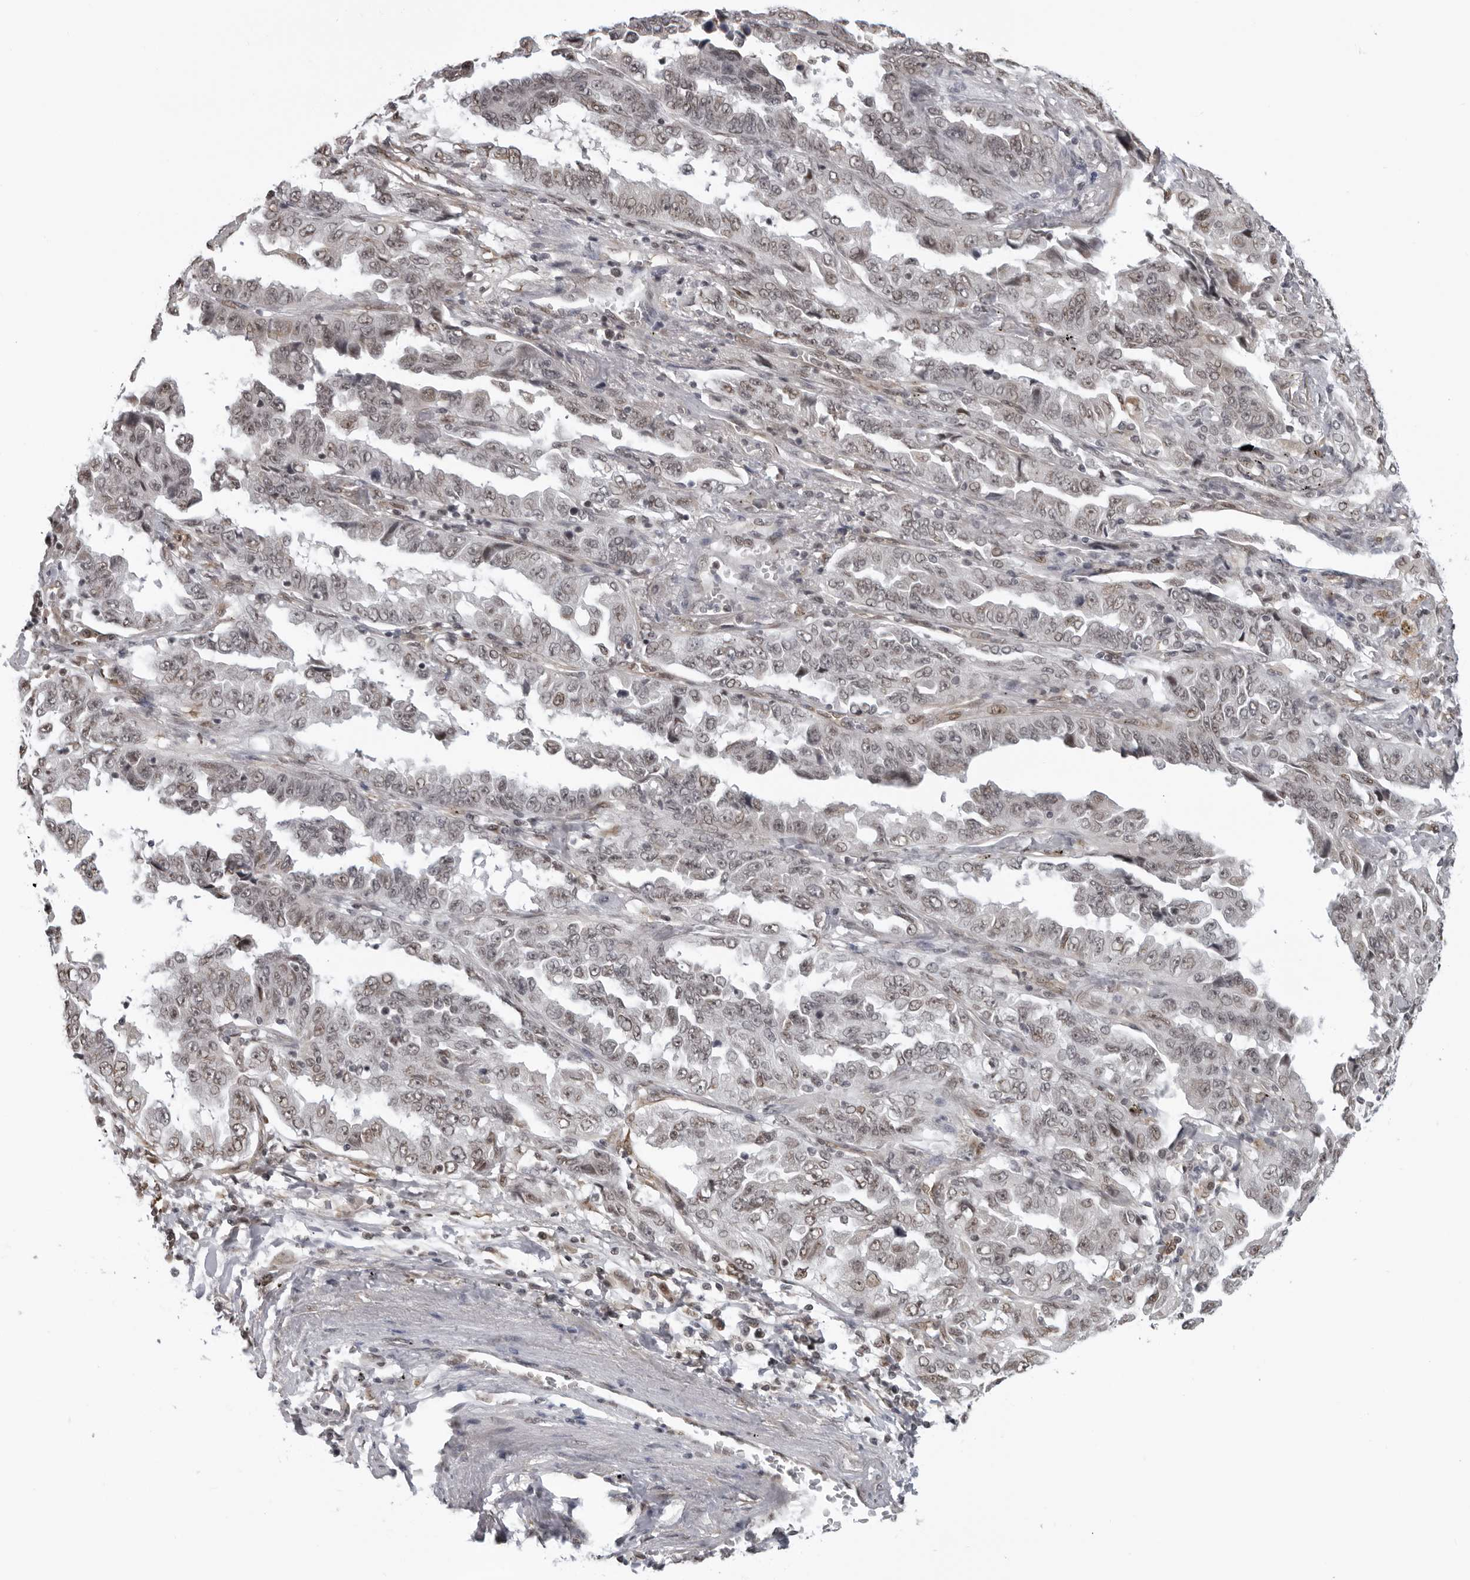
{"staining": {"intensity": "weak", "quantity": "25%-75%", "location": "nuclear"}, "tissue": "lung cancer", "cell_type": "Tumor cells", "image_type": "cancer", "snomed": [{"axis": "morphology", "description": "Adenocarcinoma, NOS"}, {"axis": "topography", "description": "Lung"}], "caption": "Lung cancer was stained to show a protein in brown. There is low levels of weak nuclear expression in about 25%-75% of tumor cells. (DAB IHC with brightfield microscopy, high magnification).", "gene": "MAF", "patient": {"sex": "female", "age": 51}}